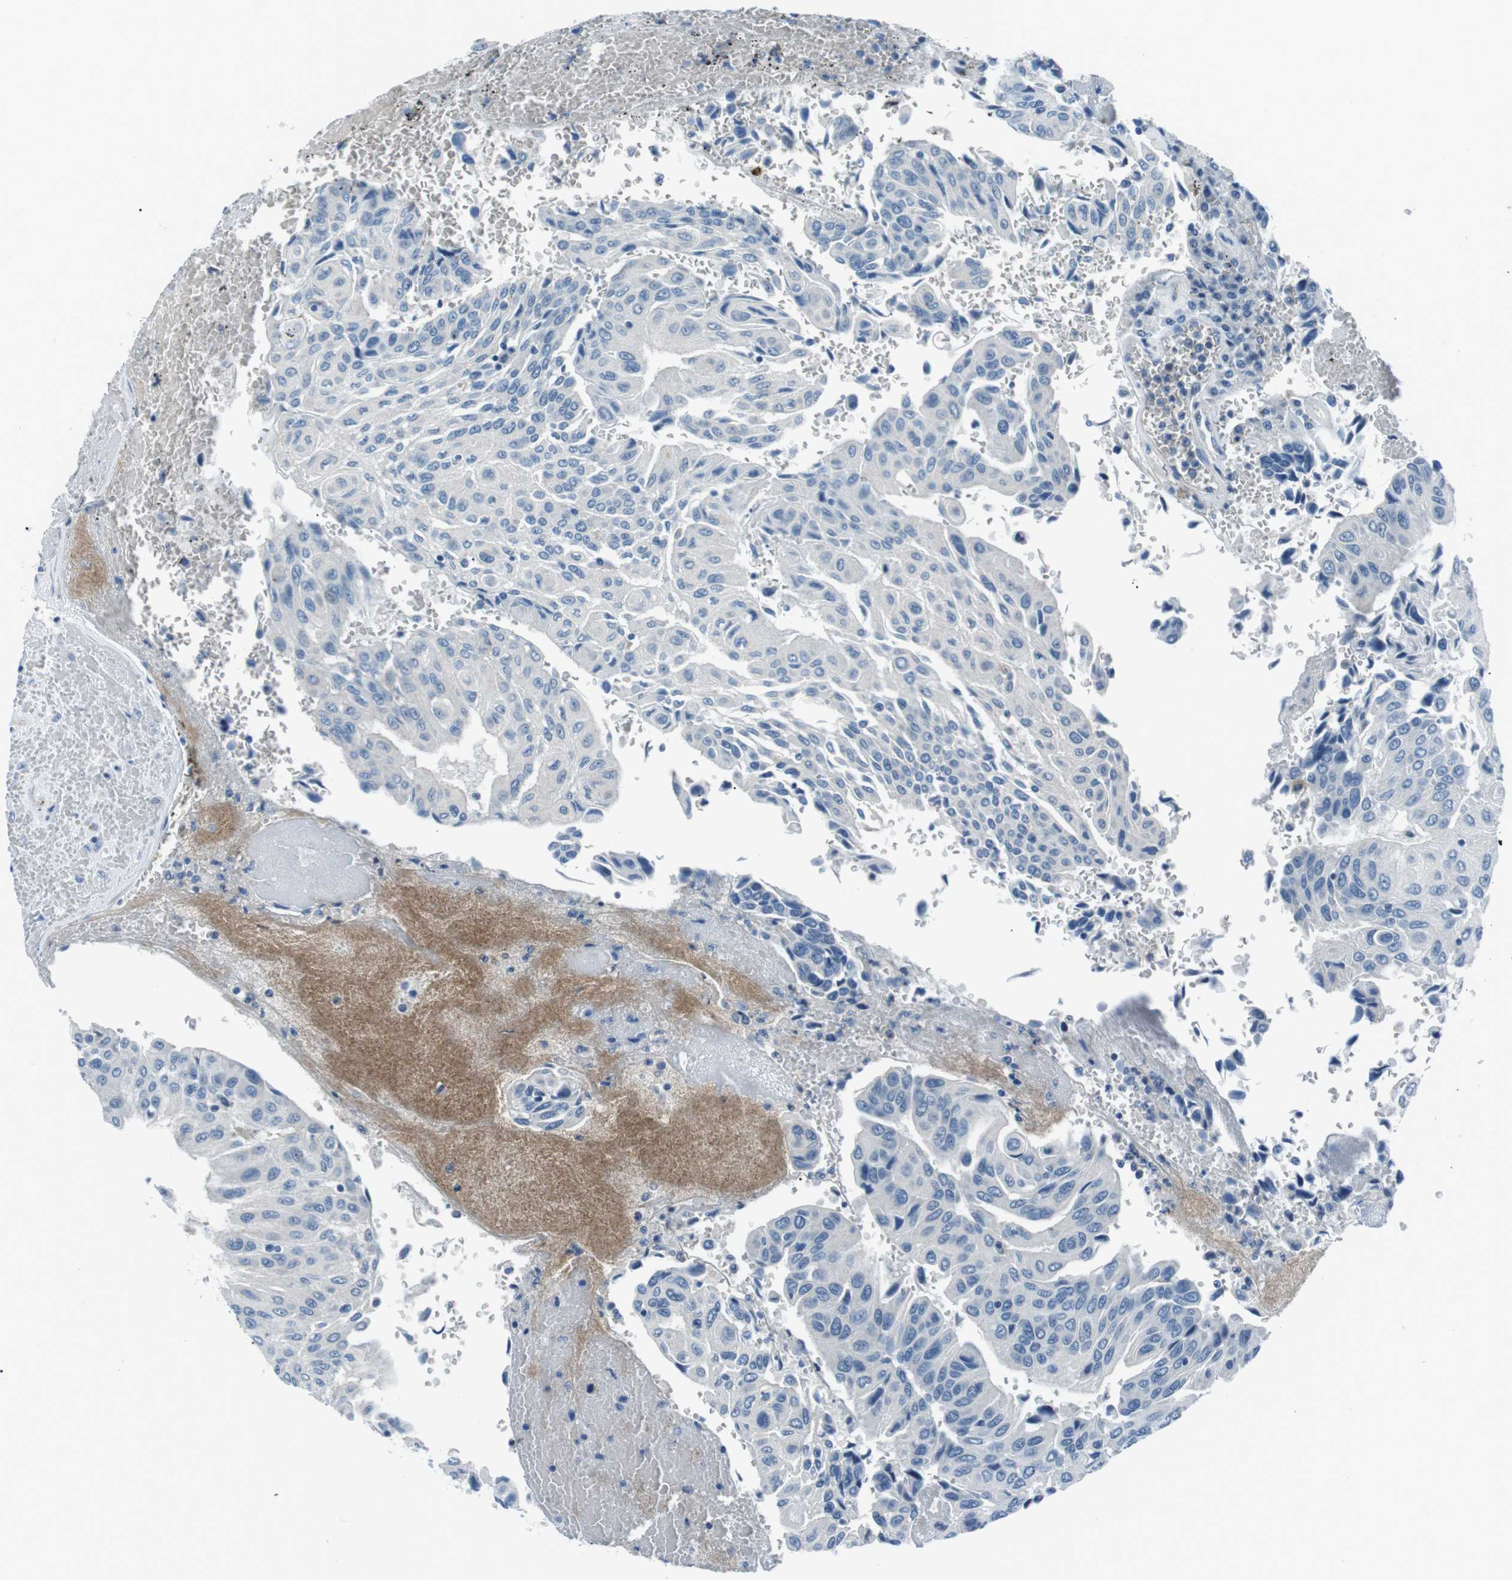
{"staining": {"intensity": "negative", "quantity": "none", "location": "none"}, "tissue": "urothelial cancer", "cell_type": "Tumor cells", "image_type": "cancer", "snomed": [{"axis": "morphology", "description": "Urothelial carcinoma, High grade"}, {"axis": "topography", "description": "Urinary bladder"}], "caption": "High-grade urothelial carcinoma was stained to show a protein in brown. There is no significant expression in tumor cells. (DAB immunohistochemistry (IHC) with hematoxylin counter stain).", "gene": "CSF2RA", "patient": {"sex": "male", "age": 66}}